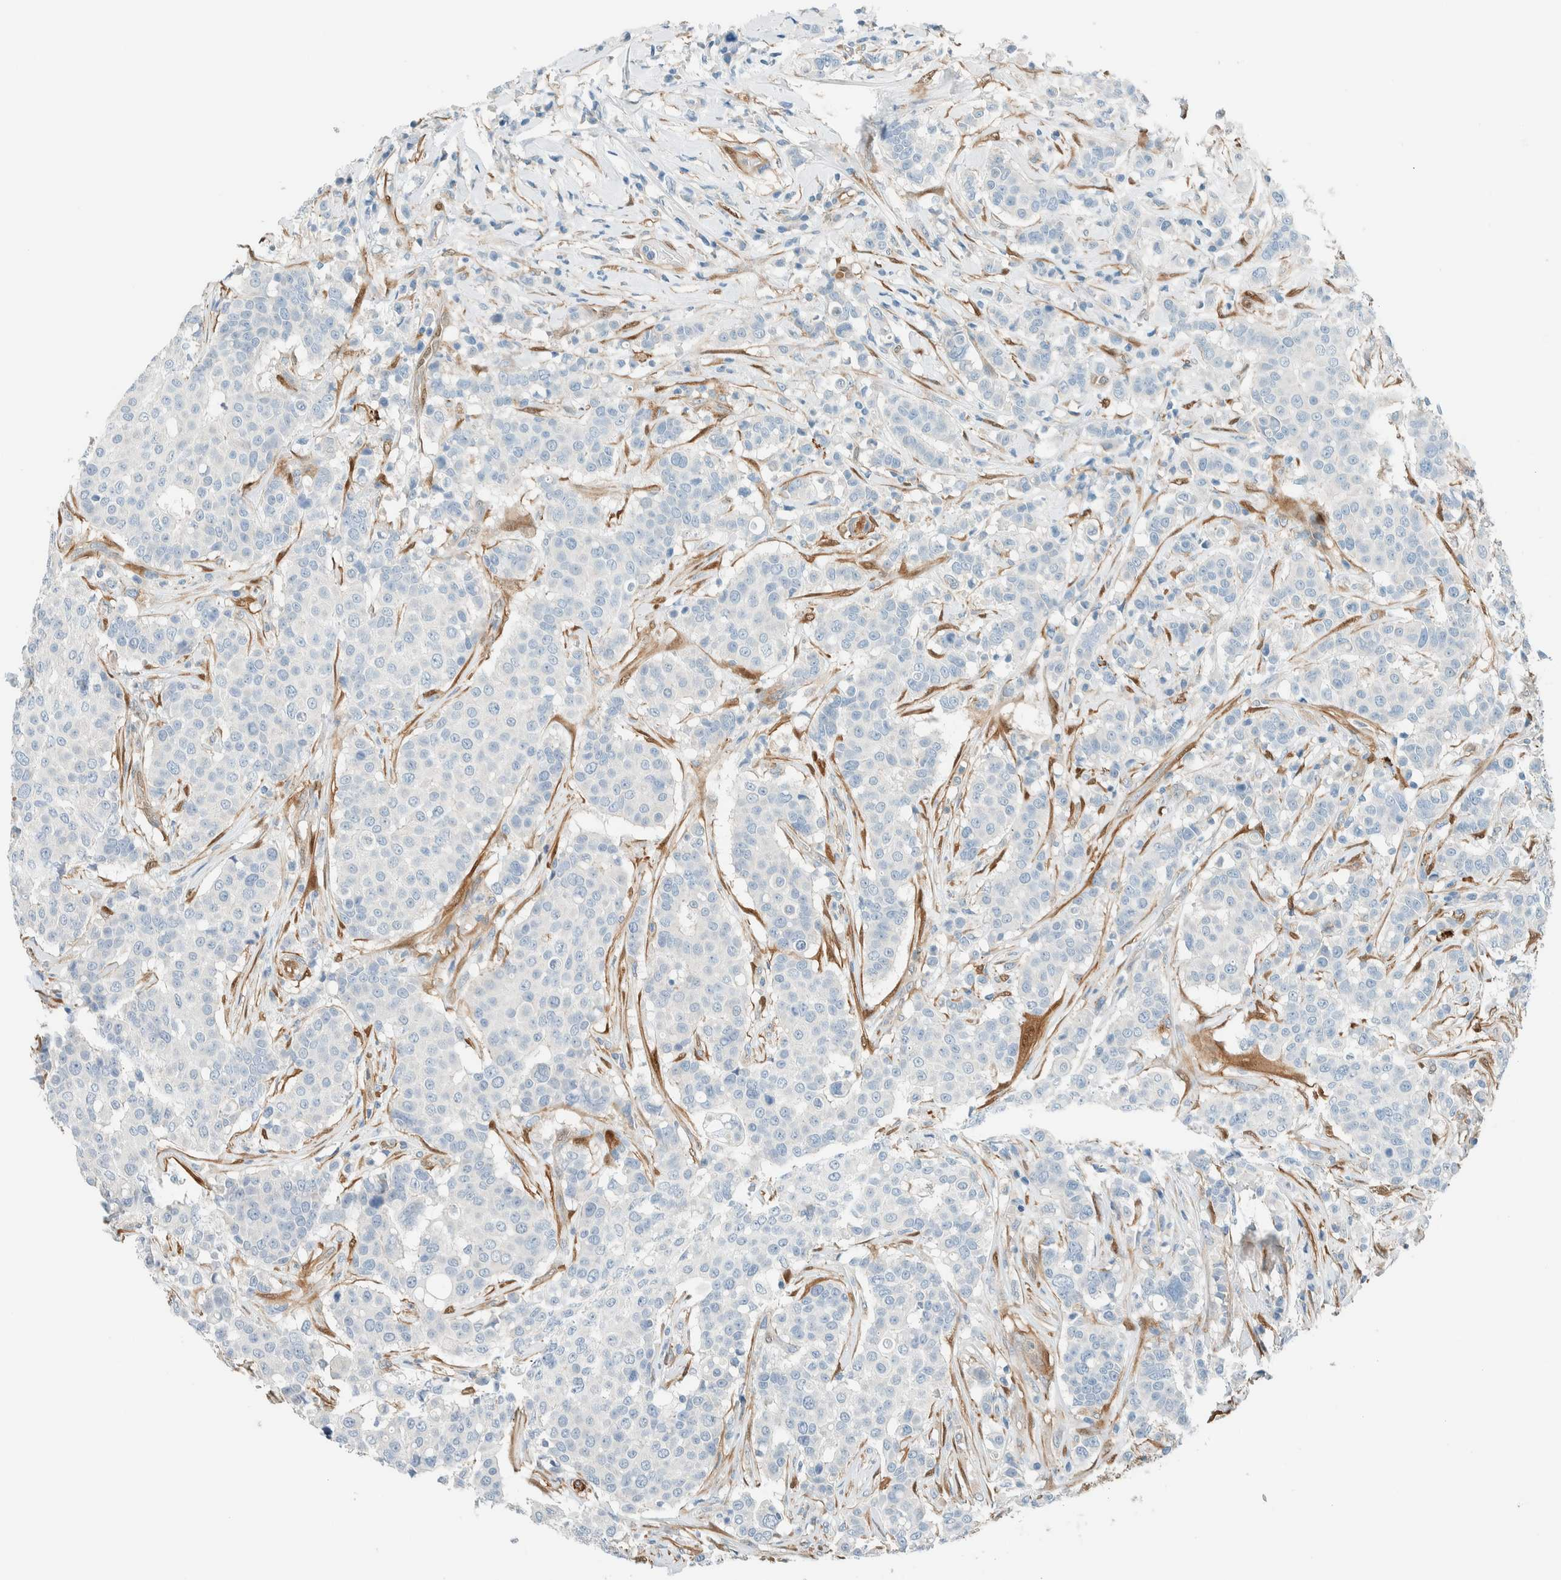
{"staining": {"intensity": "negative", "quantity": "none", "location": "none"}, "tissue": "breast cancer", "cell_type": "Tumor cells", "image_type": "cancer", "snomed": [{"axis": "morphology", "description": "Duct carcinoma"}, {"axis": "topography", "description": "Breast"}], "caption": "Immunohistochemistry (IHC) image of neoplastic tissue: breast cancer stained with DAB (3,3'-diaminobenzidine) exhibits no significant protein staining in tumor cells. (Brightfield microscopy of DAB (3,3'-diaminobenzidine) immunohistochemistry at high magnification).", "gene": "NXN", "patient": {"sex": "female", "age": 27}}